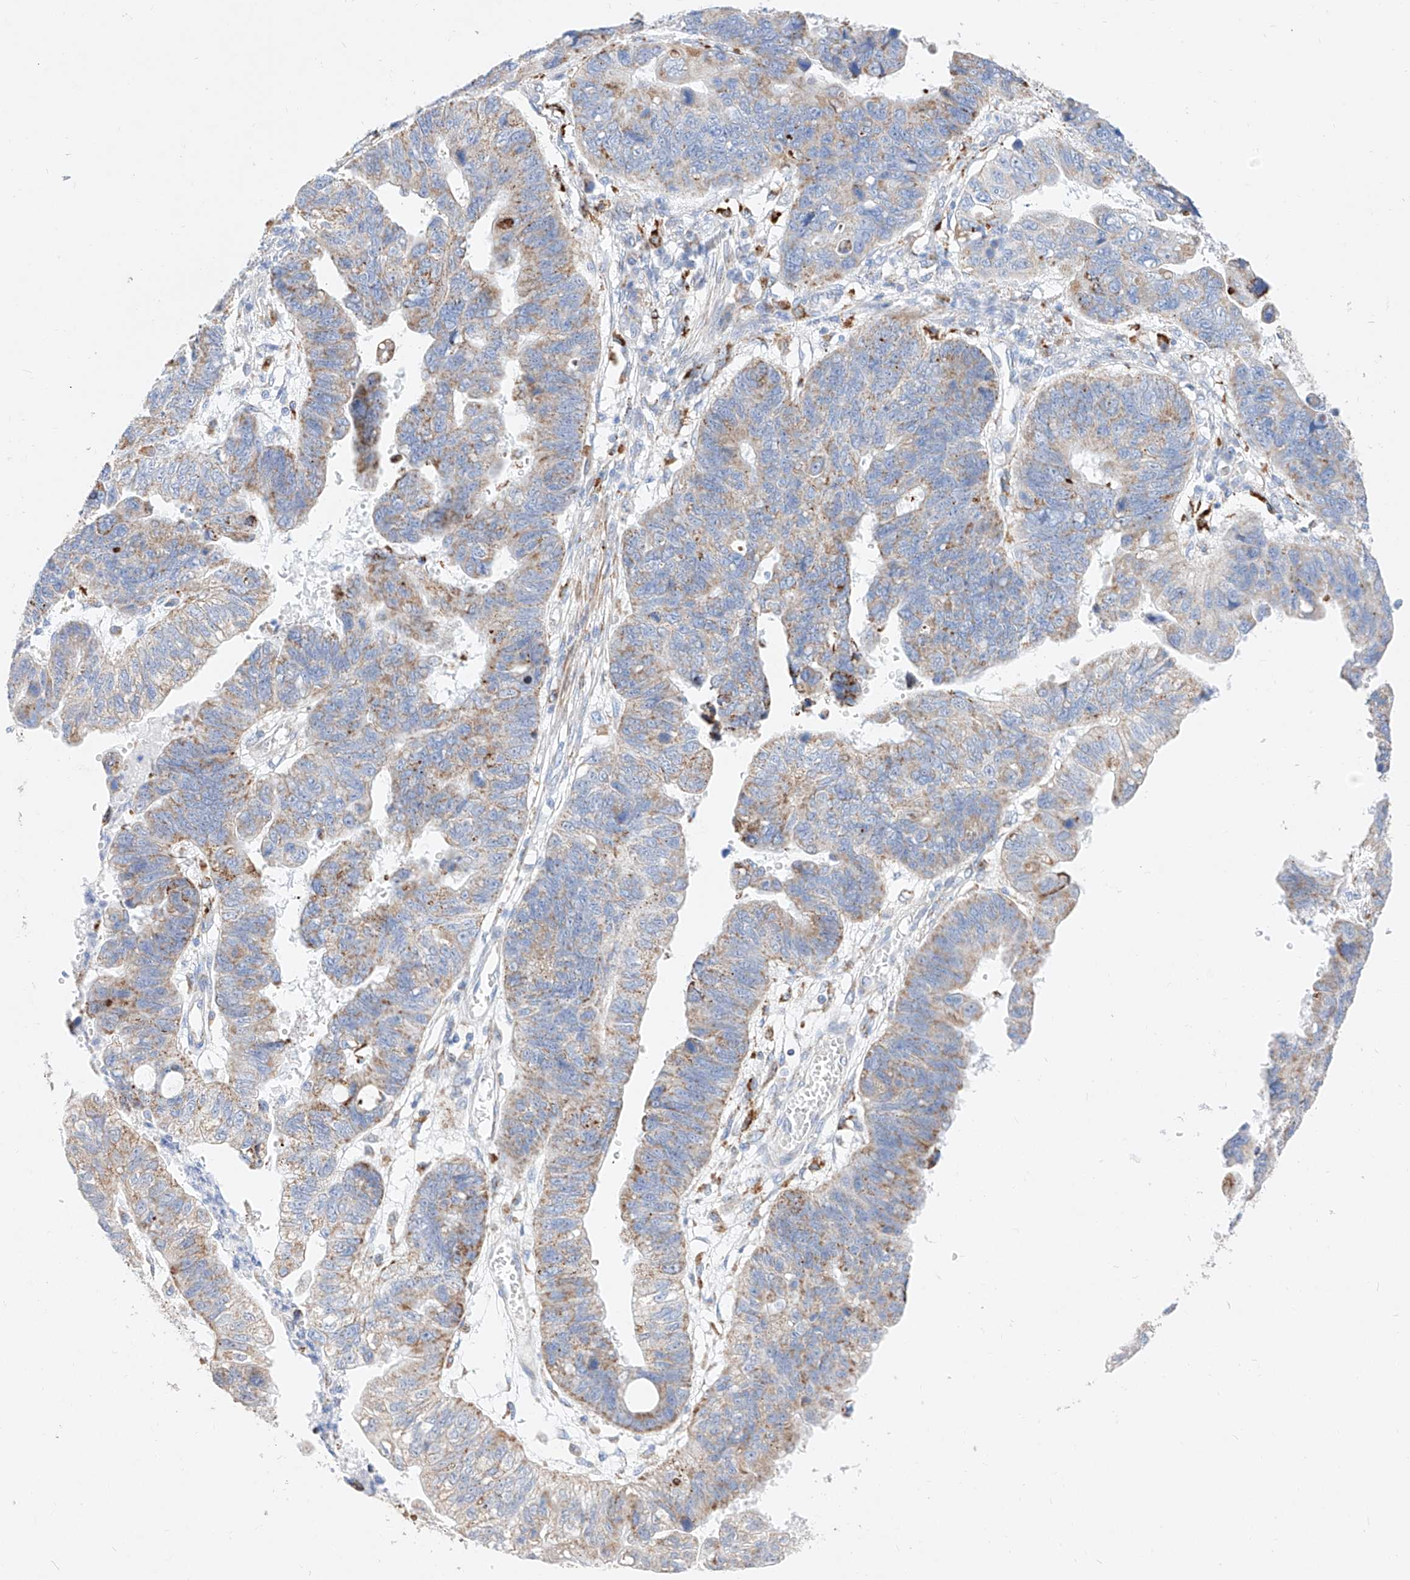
{"staining": {"intensity": "weak", "quantity": "25%-75%", "location": "cytoplasmic/membranous"}, "tissue": "stomach cancer", "cell_type": "Tumor cells", "image_type": "cancer", "snomed": [{"axis": "morphology", "description": "Adenocarcinoma, NOS"}, {"axis": "topography", "description": "Stomach"}], "caption": "Brown immunohistochemical staining in stomach cancer (adenocarcinoma) exhibits weak cytoplasmic/membranous positivity in approximately 25%-75% of tumor cells.", "gene": "C6orf62", "patient": {"sex": "male", "age": 59}}